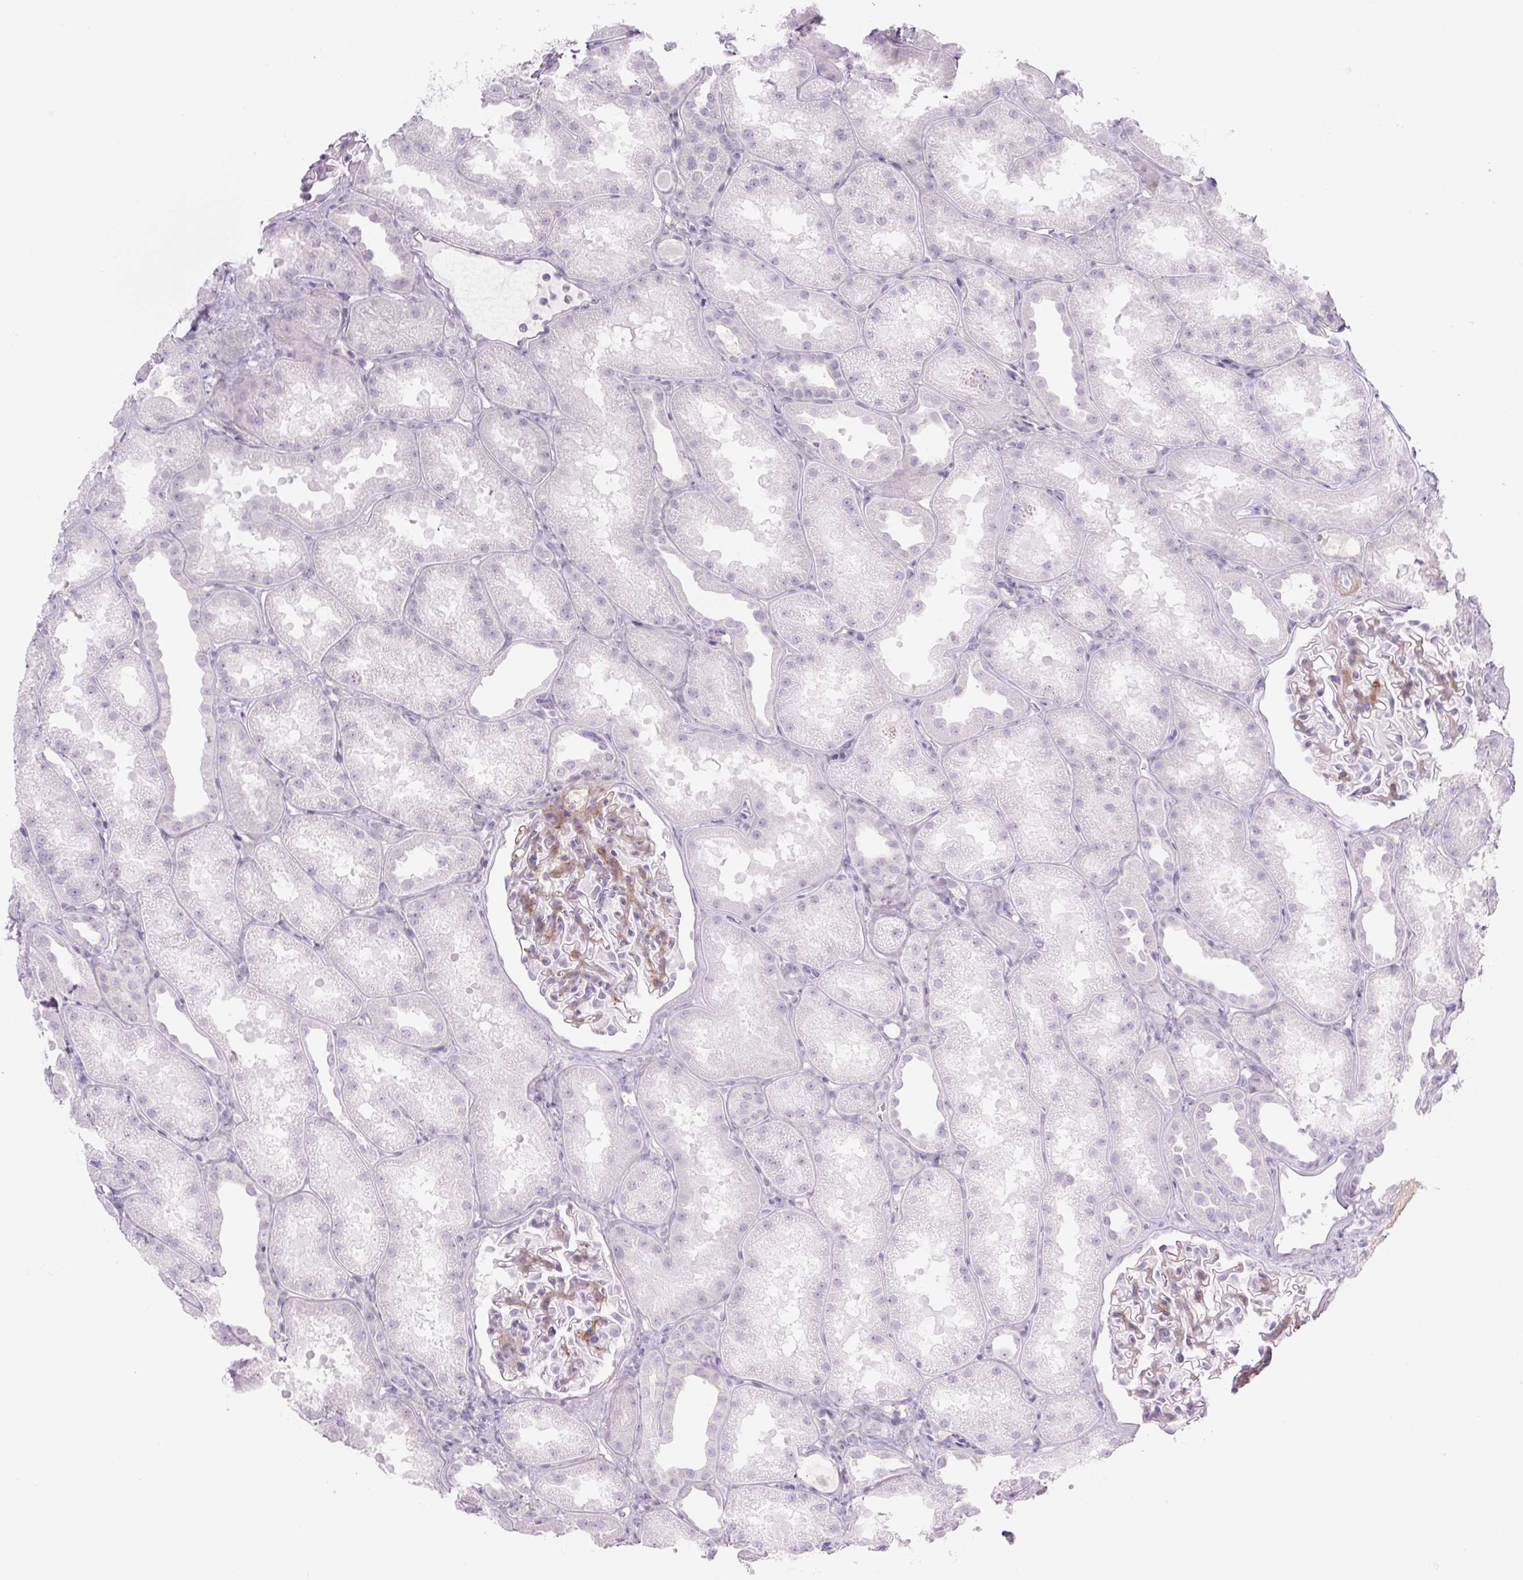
{"staining": {"intensity": "negative", "quantity": "none", "location": "none"}, "tissue": "kidney", "cell_type": "Cells in glomeruli", "image_type": "normal", "snomed": [{"axis": "morphology", "description": "Normal tissue, NOS"}, {"axis": "topography", "description": "Kidney"}], "caption": "This is a photomicrograph of immunohistochemistry staining of normal kidney, which shows no positivity in cells in glomeruli.", "gene": "PRM1", "patient": {"sex": "male", "age": 61}}